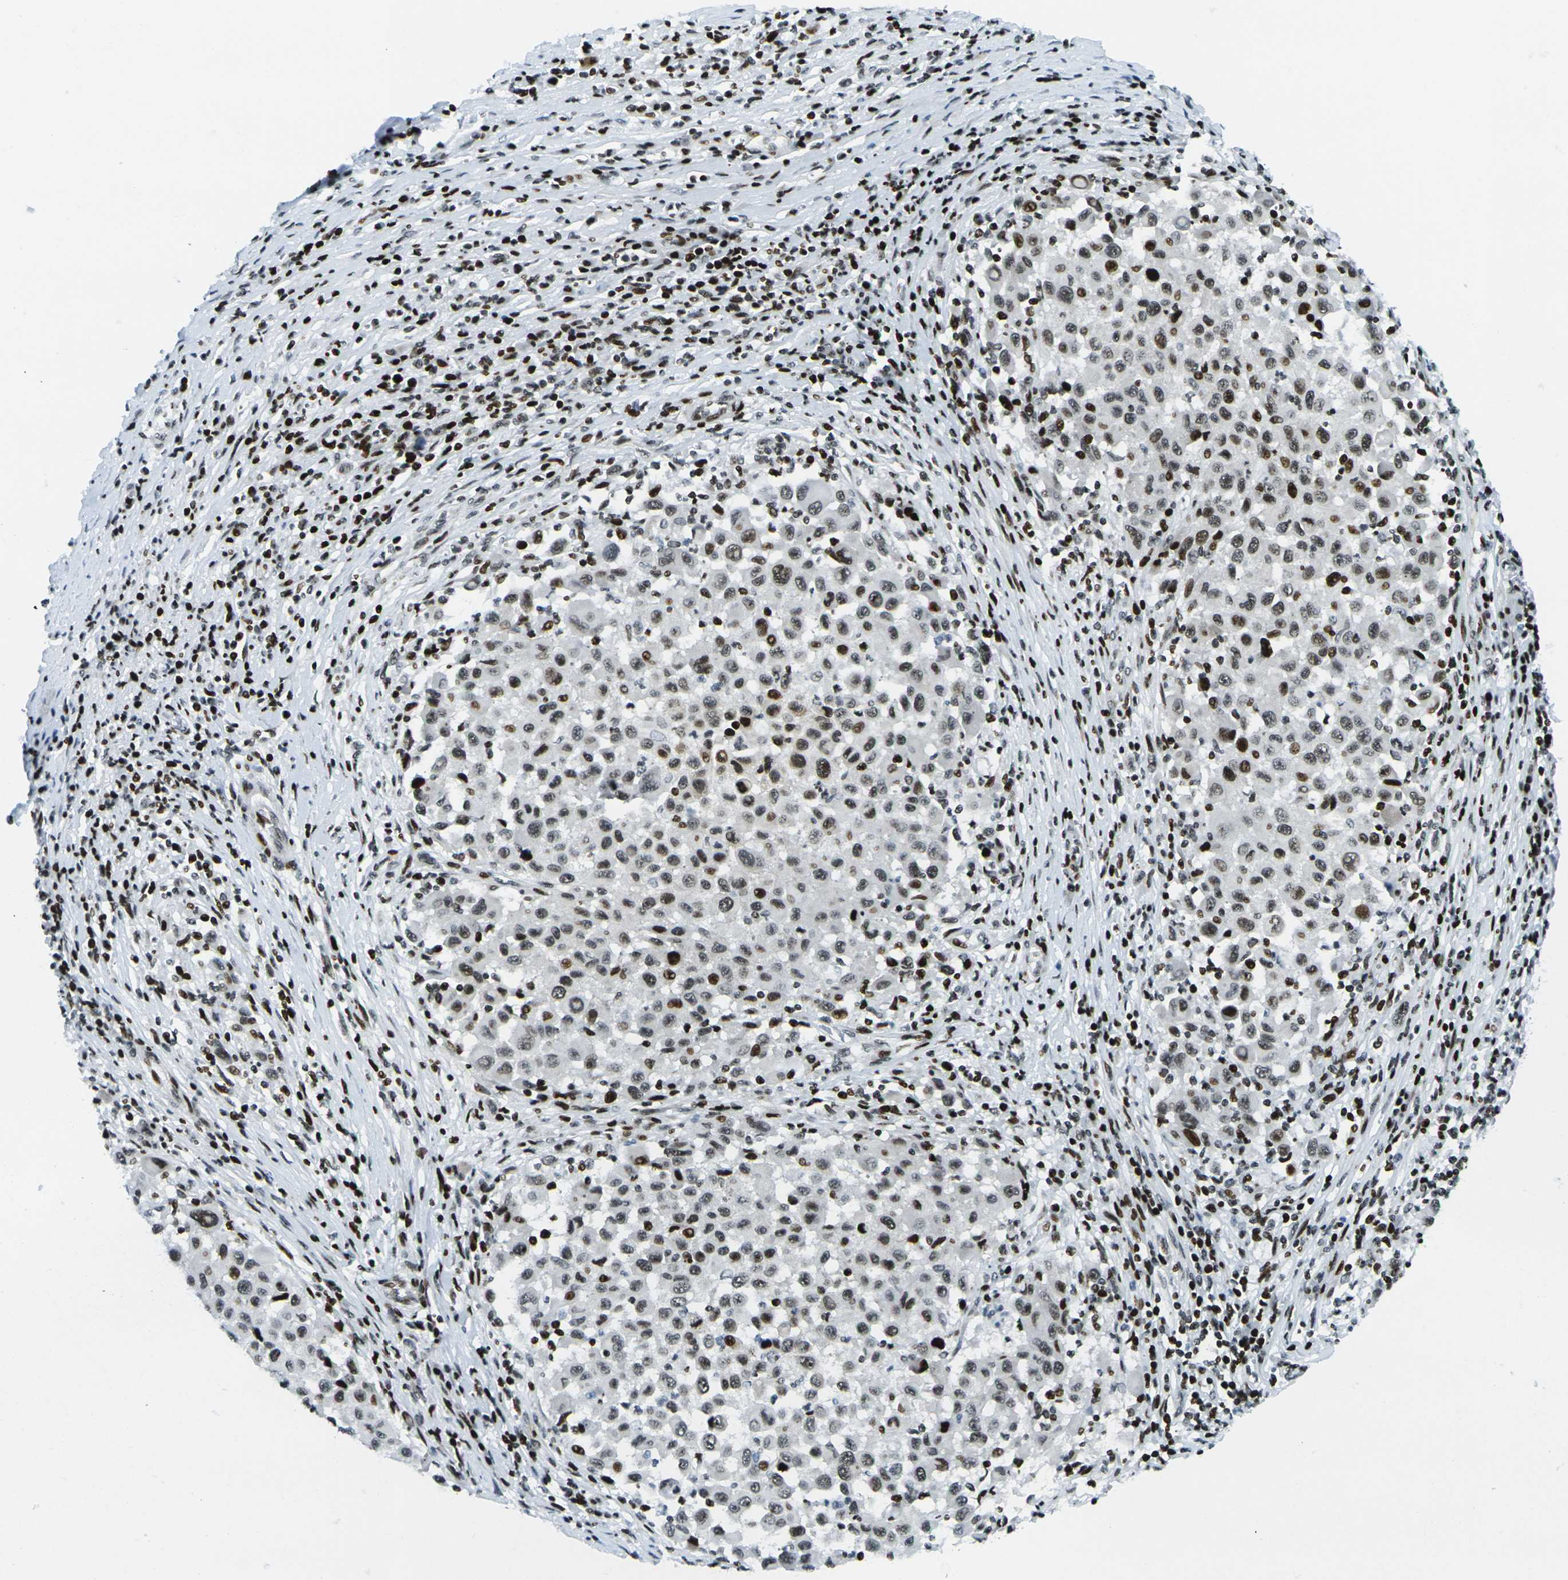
{"staining": {"intensity": "moderate", "quantity": ">75%", "location": "nuclear"}, "tissue": "melanoma", "cell_type": "Tumor cells", "image_type": "cancer", "snomed": [{"axis": "morphology", "description": "Malignant melanoma, Metastatic site"}, {"axis": "topography", "description": "Lymph node"}], "caption": "Immunohistochemical staining of human melanoma exhibits medium levels of moderate nuclear protein expression in approximately >75% of tumor cells.", "gene": "H3-3A", "patient": {"sex": "male", "age": 61}}